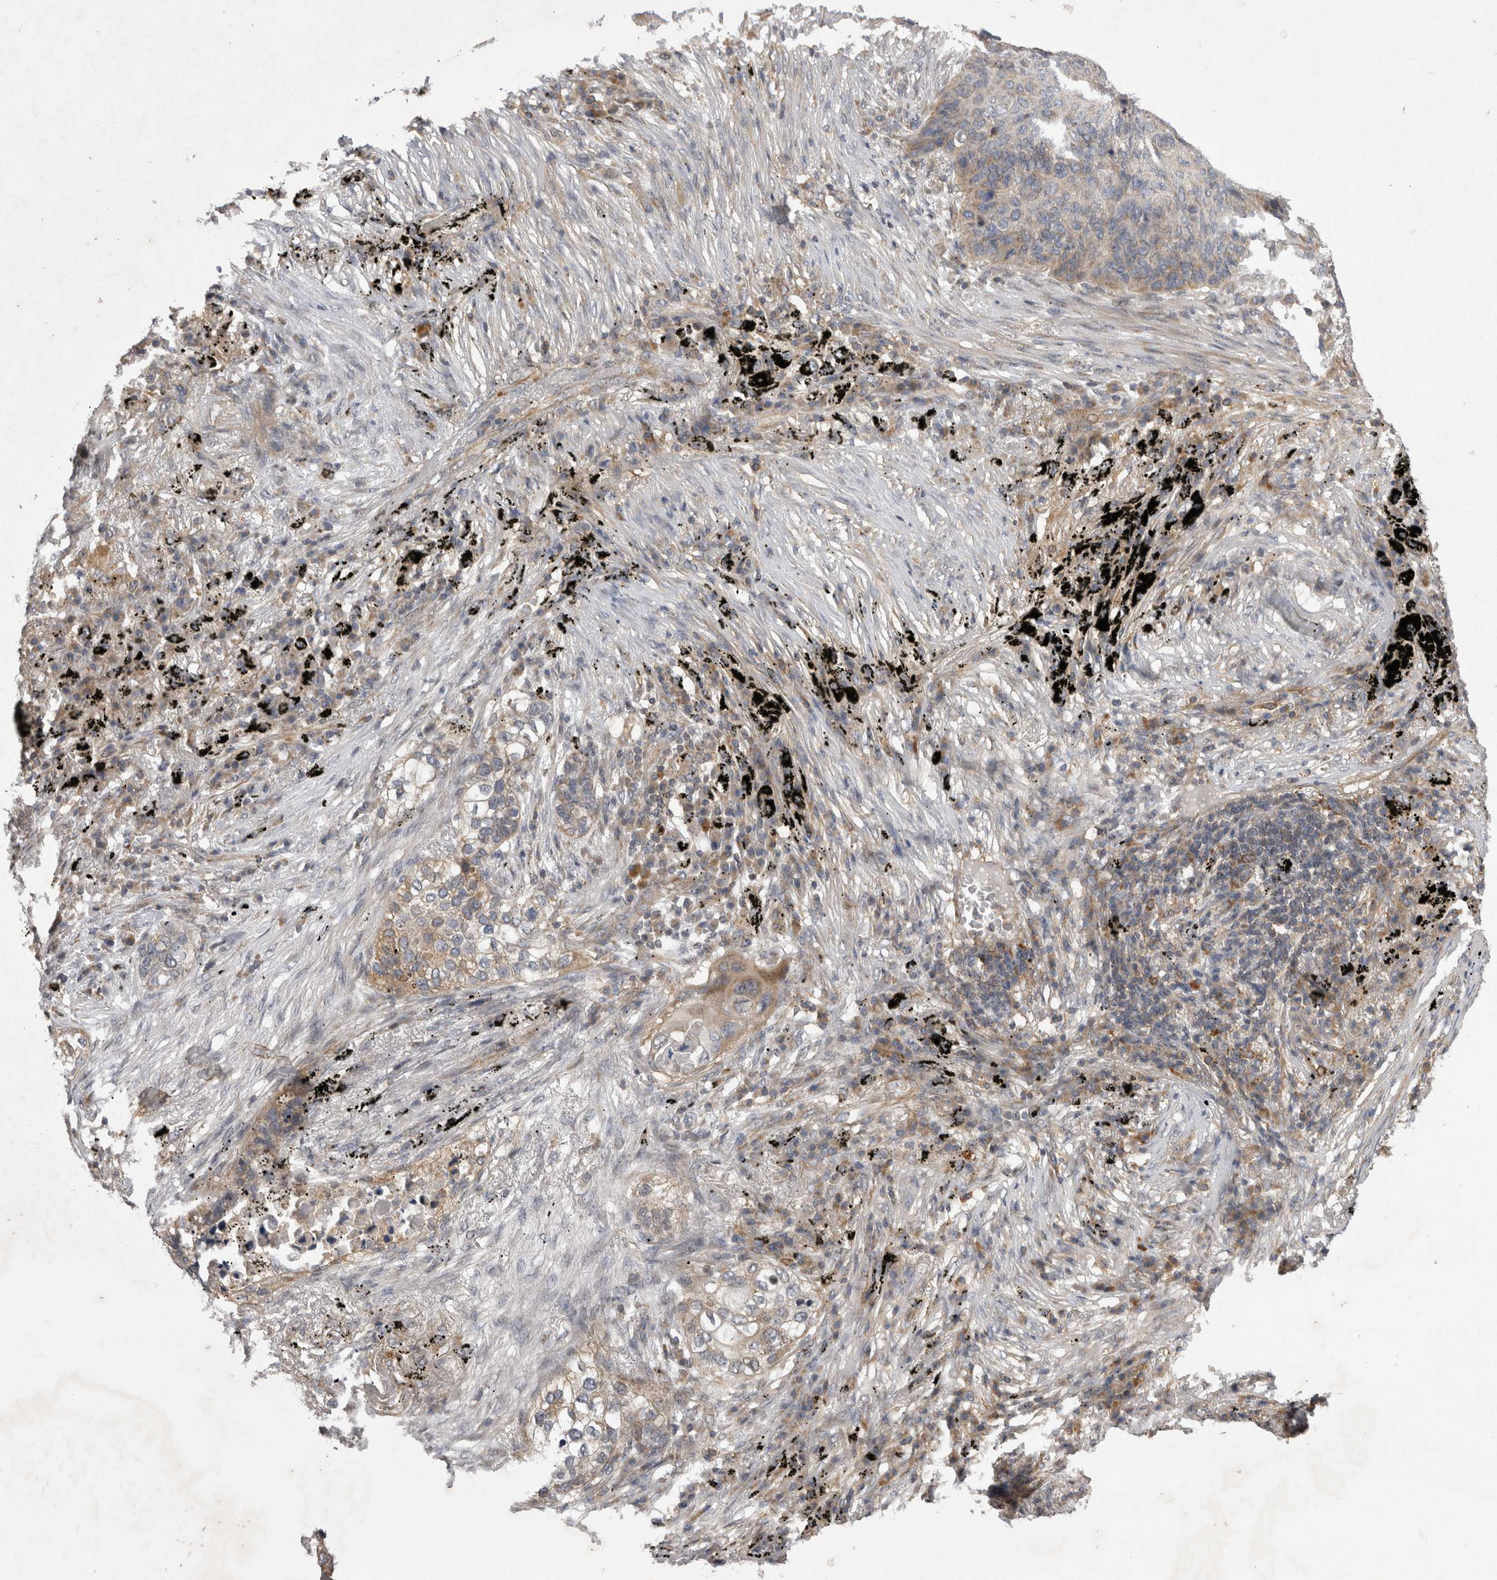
{"staining": {"intensity": "weak", "quantity": "<25%", "location": "cytoplasmic/membranous"}, "tissue": "lung cancer", "cell_type": "Tumor cells", "image_type": "cancer", "snomed": [{"axis": "morphology", "description": "Squamous cell carcinoma, NOS"}, {"axis": "topography", "description": "Lung"}], "caption": "A histopathology image of lung cancer stained for a protein shows no brown staining in tumor cells. The staining is performed using DAB brown chromogen with nuclei counter-stained in using hematoxylin.", "gene": "TSPOAP1", "patient": {"sex": "female", "age": 63}}